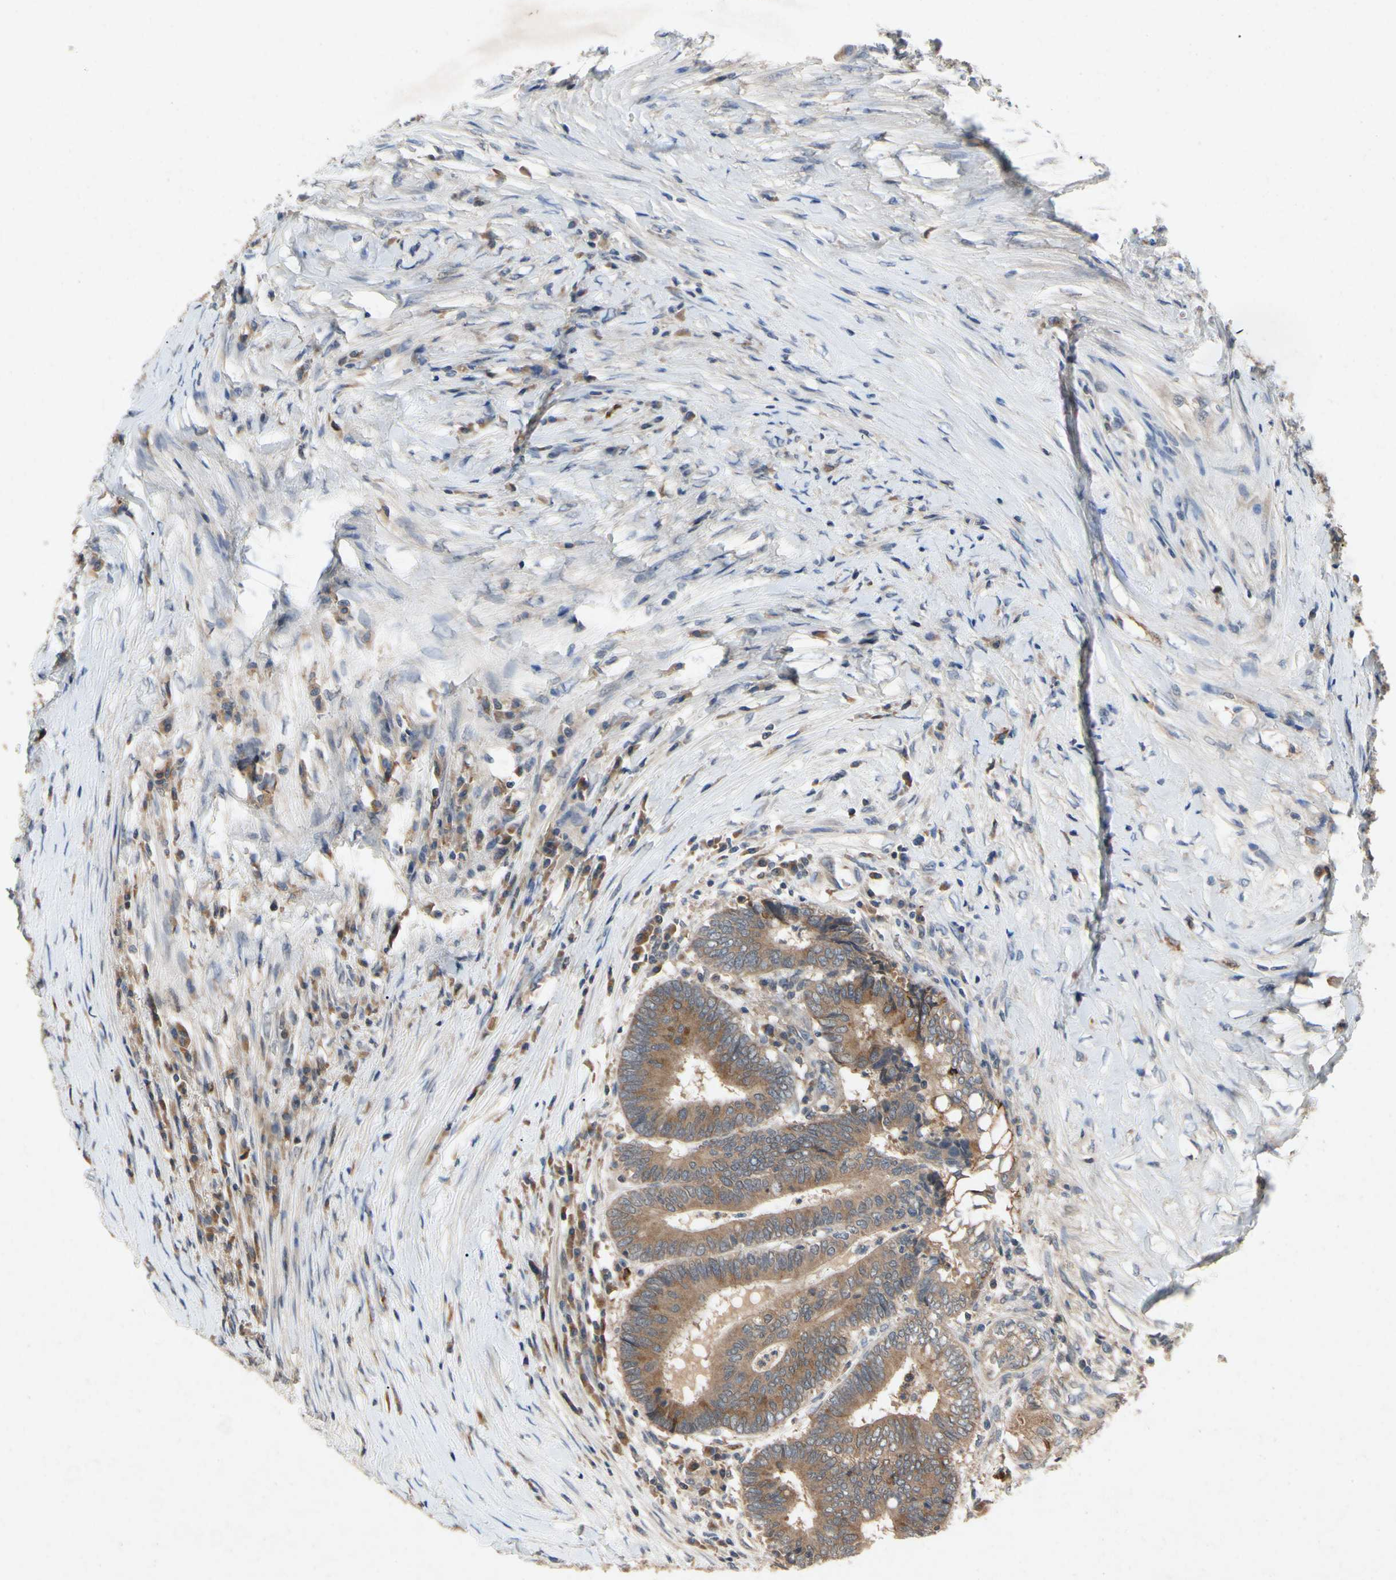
{"staining": {"intensity": "moderate", "quantity": ">75%", "location": "cytoplasmic/membranous"}, "tissue": "colorectal cancer", "cell_type": "Tumor cells", "image_type": "cancer", "snomed": [{"axis": "morphology", "description": "Adenocarcinoma, NOS"}, {"axis": "topography", "description": "Rectum"}], "caption": "Immunohistochemical staining of colorectal cancer reveals medium levels of moderate cytoplasmic/membranous staining in approximately >75% of tumor cells.", "gene": "RPS6KA1", "patient": {"sex": "male", "age": 63}}